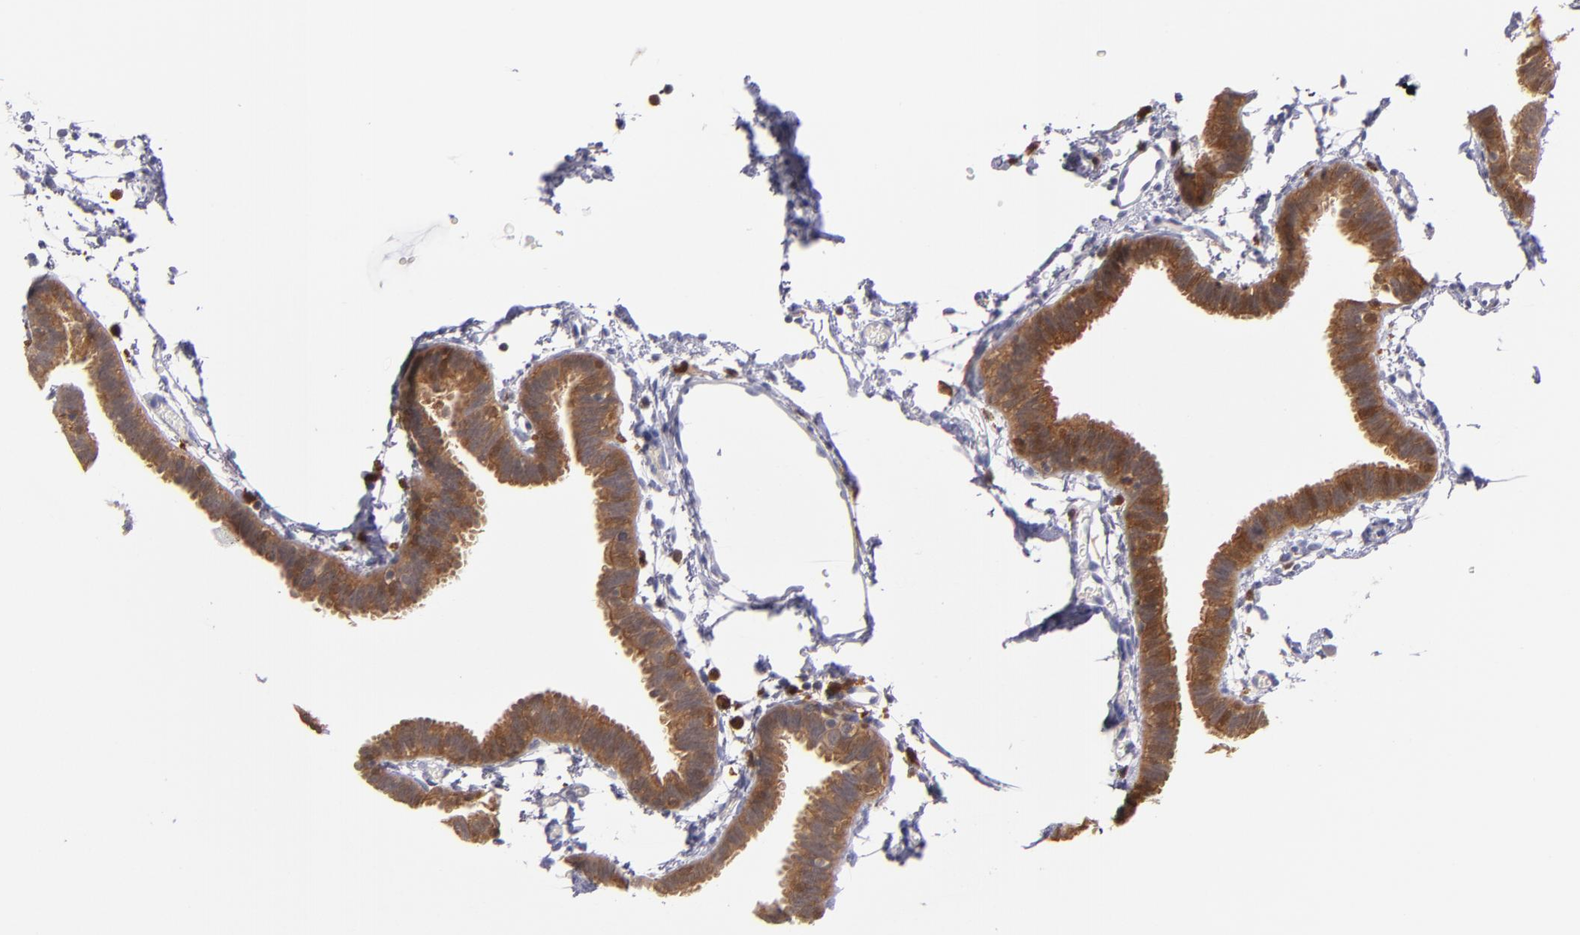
{"staining": {"intensity": "strong", "quantity": ">75%", "location": "cytoplasmic/membranous"}, "tissue": "fallopian tube", "cell_type": "Glandular cells", "image_type": "normal", "snomed": [{"axis": "morphology", "description": "Normal tissue, NOS"}, {"axis": "topography", "description": "Fallopian tube"}], "caption": "Protein expression analysis of normal human fallopian tube reveals strong cytoplasmic/membranous expression in about >75% of glandular cells. Using DAB (brown) and hematoxylin (blue) stains, captured at high magnification using brightfield microscopy.", "gene": "PRKCD", "patient": {"sex": "female", "age": 29}}